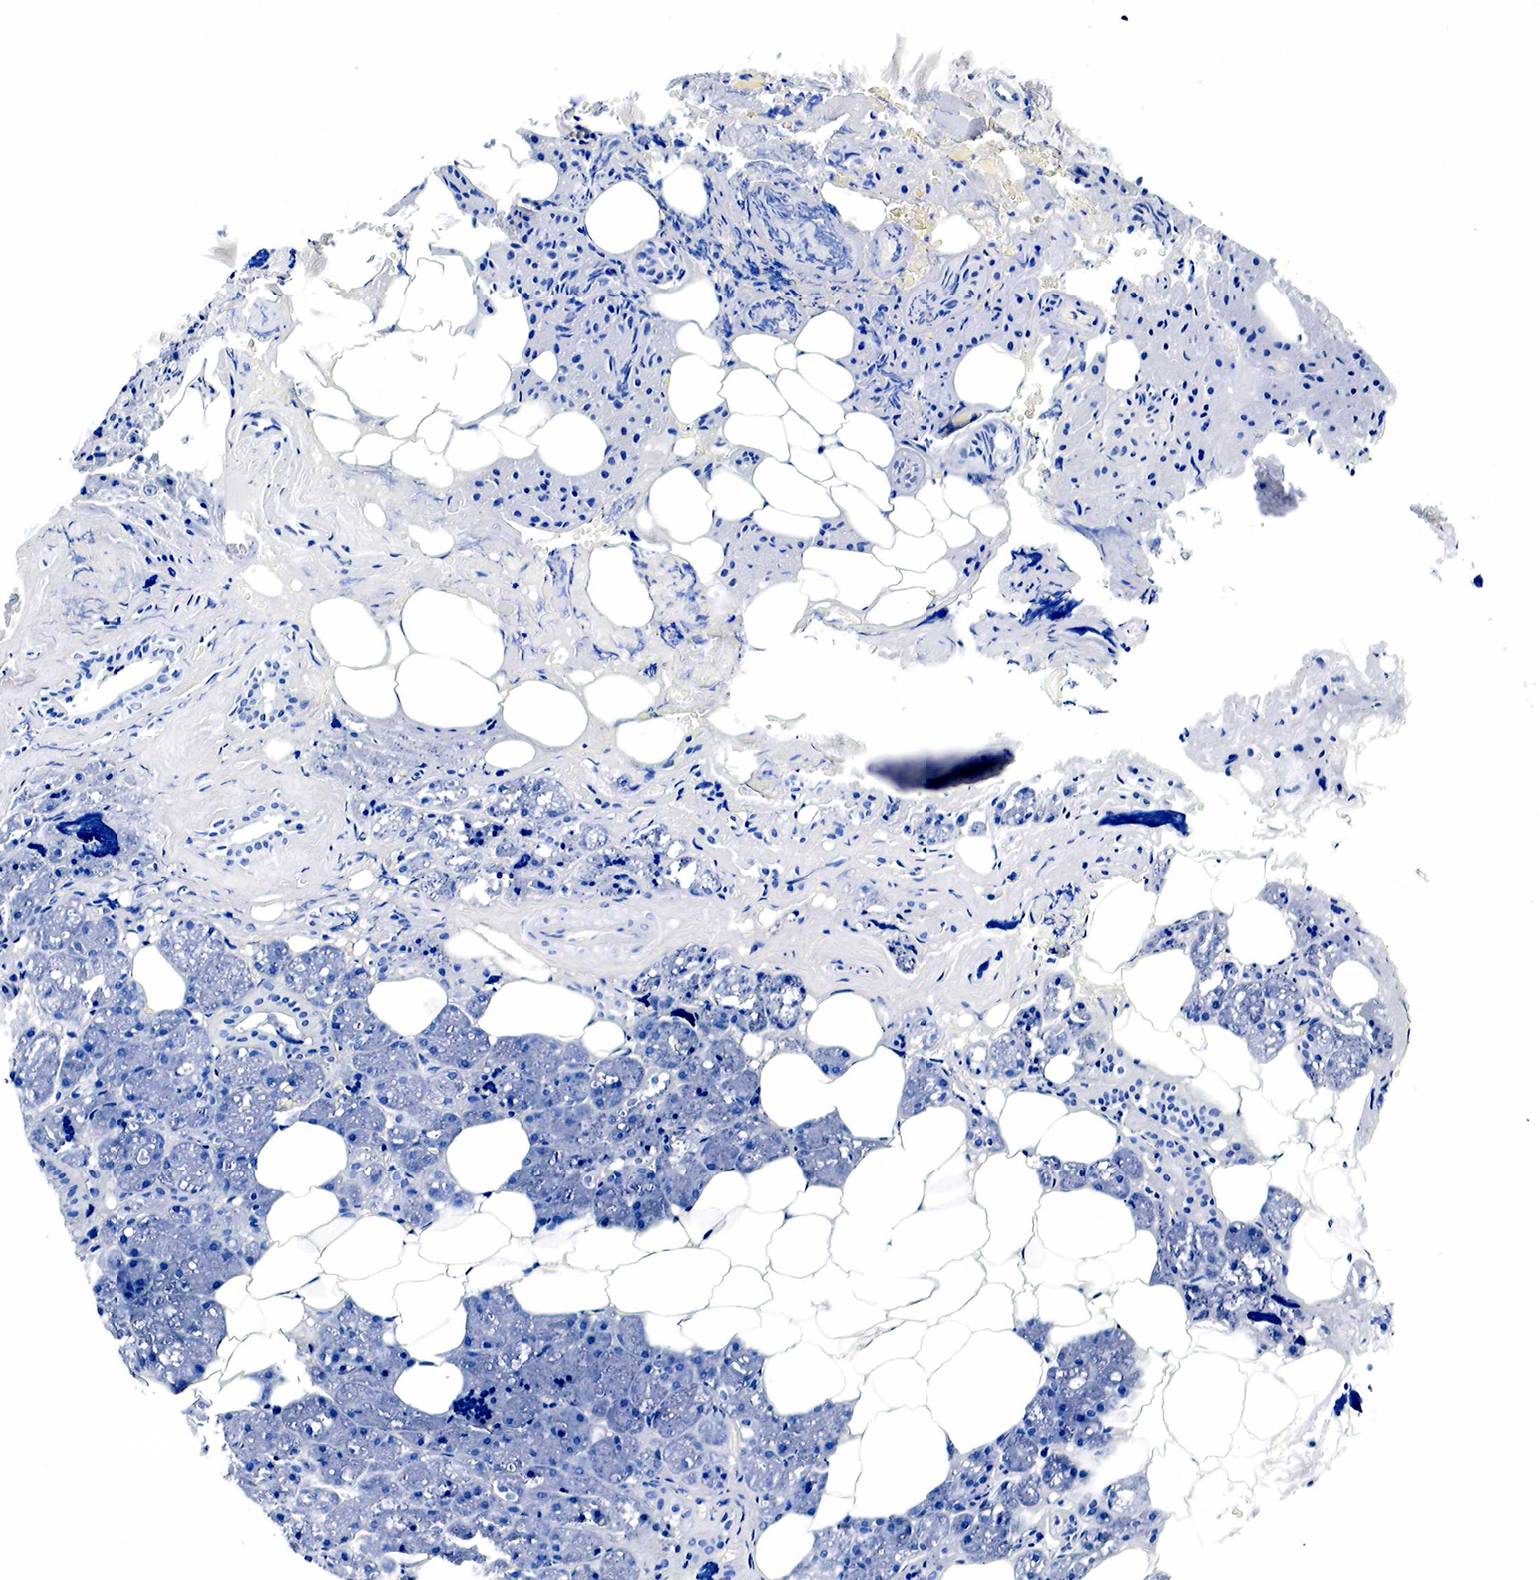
{"staining": {"intensity": "negative", "quantity": "none", "location": "none"}, "tissue": "salivary gland", "cell_type": "Glandular cells", "image_type": "normal", "snomed": [{"axis": "morphology", "description": "Normal tissue, NOS"}, {"axis": "topography", "description": "Salivary gland"}], "caption": "This is a photomicrograph of immunohistochemistry (IHC) staining of unremarkable salivary gland, which shows no positivity in glandular cells. (DAB IHC with hematoxylin counter stain).", "gene": "GCG", "patient": {"sex": "female", "age": 55}}